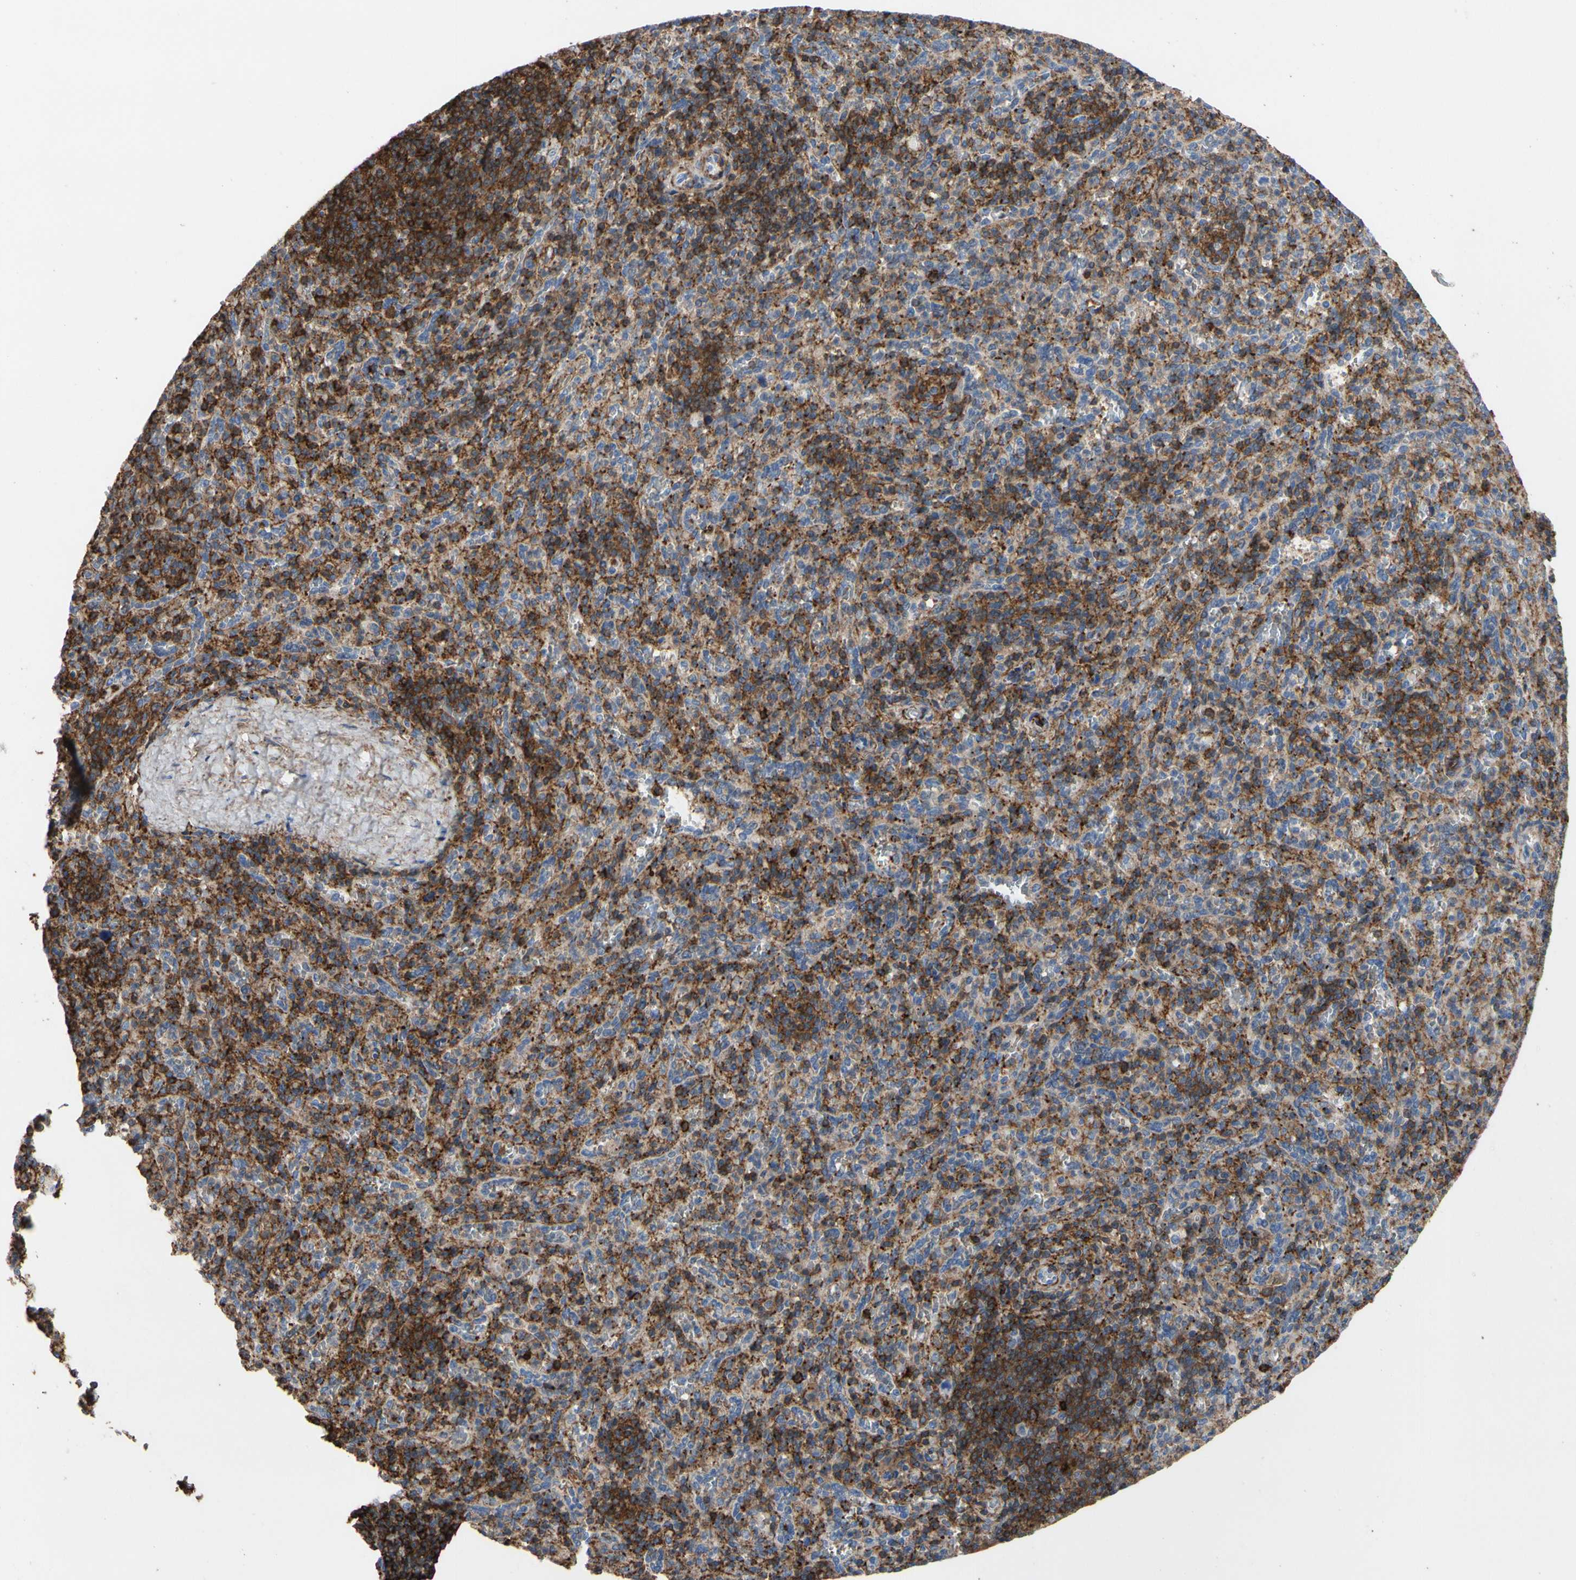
{"staining": {"intensity": "weak", "quantity": ">75%", "location": "cytoplasmic/membranous"}, "tissue": "spleen", "cell_type": "Cells in red pulp", "image_type": "normal", "snomed": [{"axis": "morphology", "description": "Normal tissue, NOS"}, {"axis": "topography", "description": "Spleen"}], "caption": "Protein staining of unremarkable spleen demonstrates weak cytoplasmic/membranous positivity in approximately >75% of cells in red pulp. (DAB (3,3'-diaminobenzidine) IHC with brightfield microscopy, high magnification).", "gene": "ANXA6", "patient": {"sex": "male", "age": 36}}